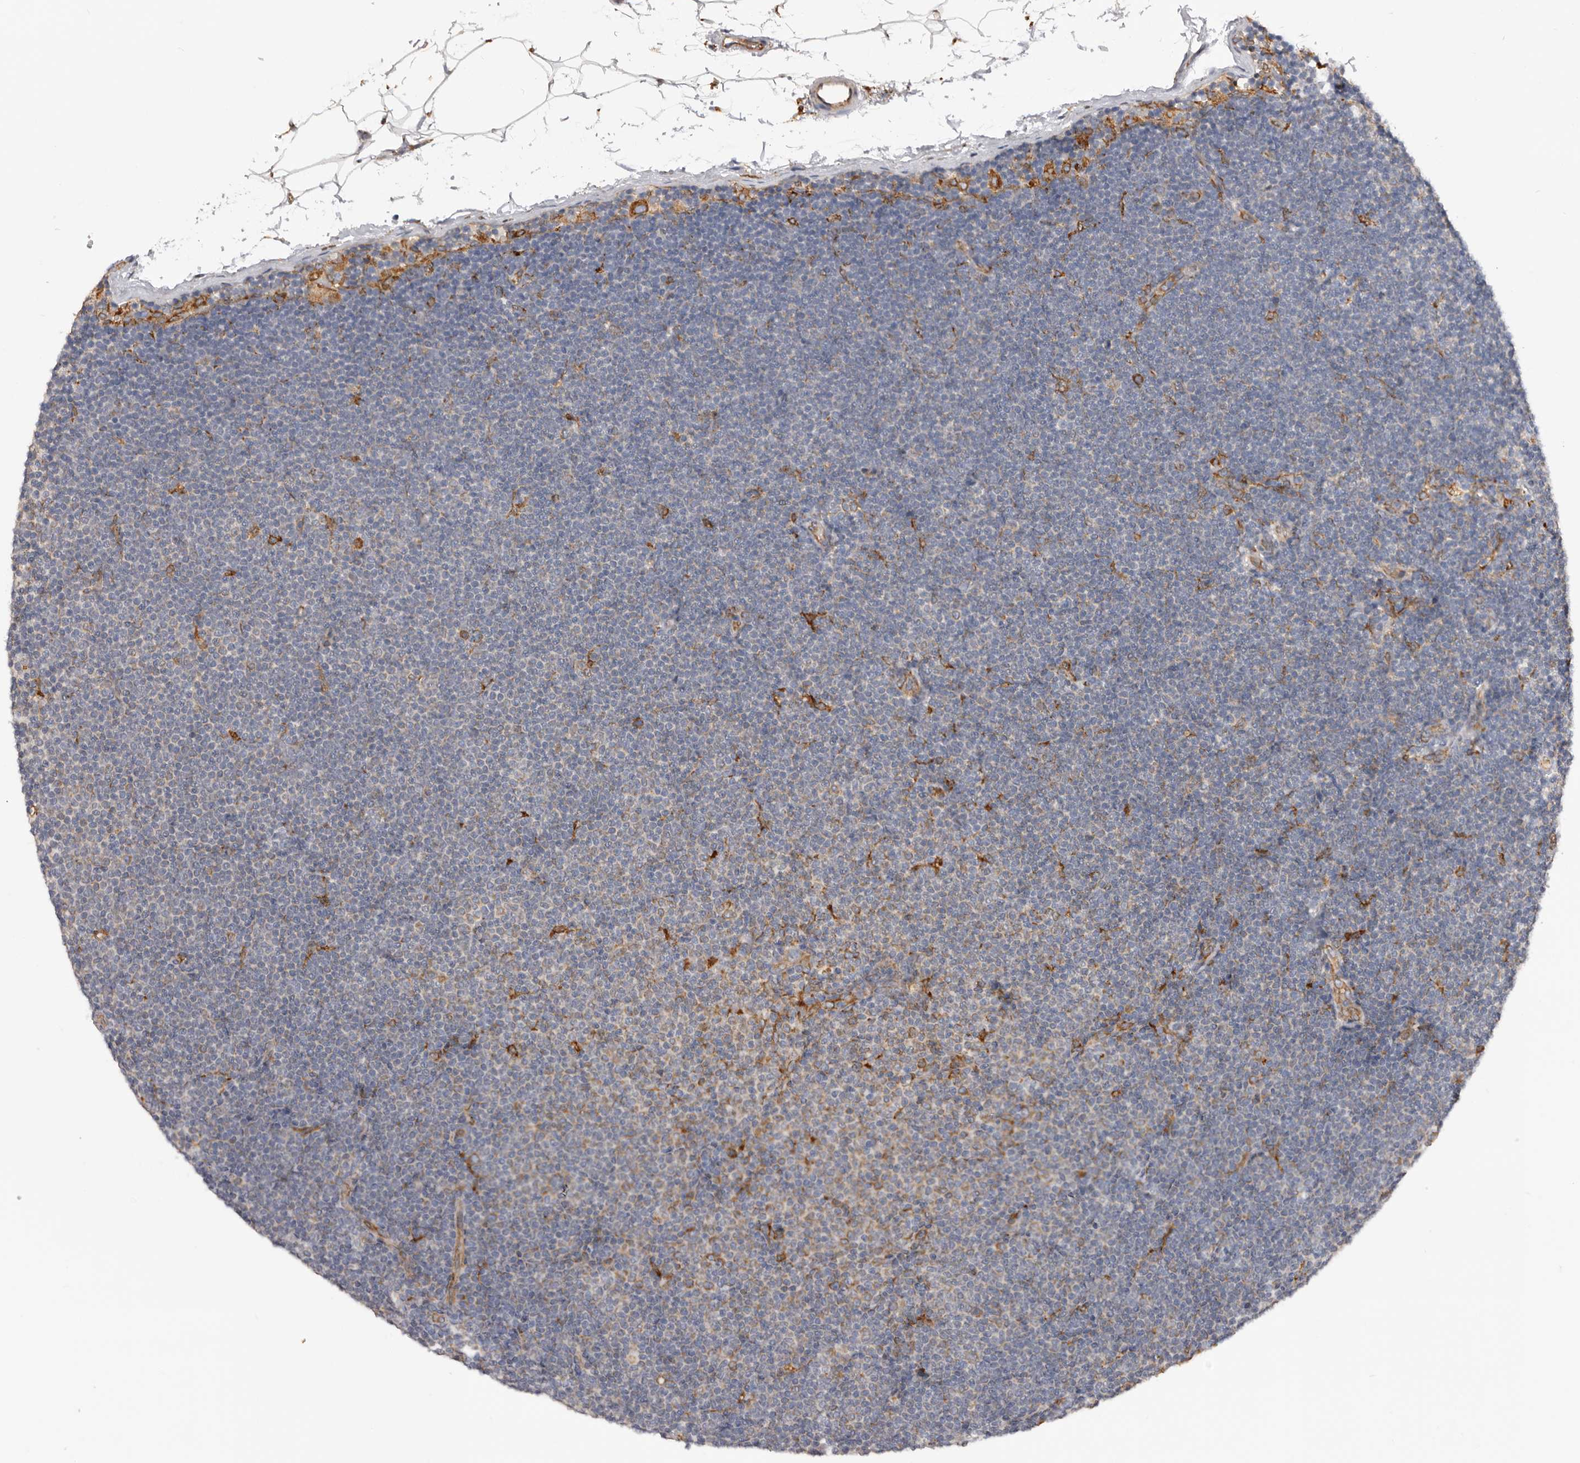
{"staining": {"intensity": "negative", "quantity": "none", "location": "none"}, "tissue": "lymphoma", "cell_type": "Tumor cells", "image_type": "cancer", "snomed": [{"axis": "morphology", "description": "Malignant lymphoma, non-Hodgkin's type, Low grade"}, {"axis": "topography", "description": "Lymph node"}], "caption": "Immunohistochemistry (IHC) histopathology image of neoplastic tissue: human lymphoma stained with DAB shows no significant protein staining in tumor cells. (Immunohistochemistry (IHC), brightfield microscopy, high magnification).", "gene": "QRSL1", "patient": {"sex": "female", "age": 53}}